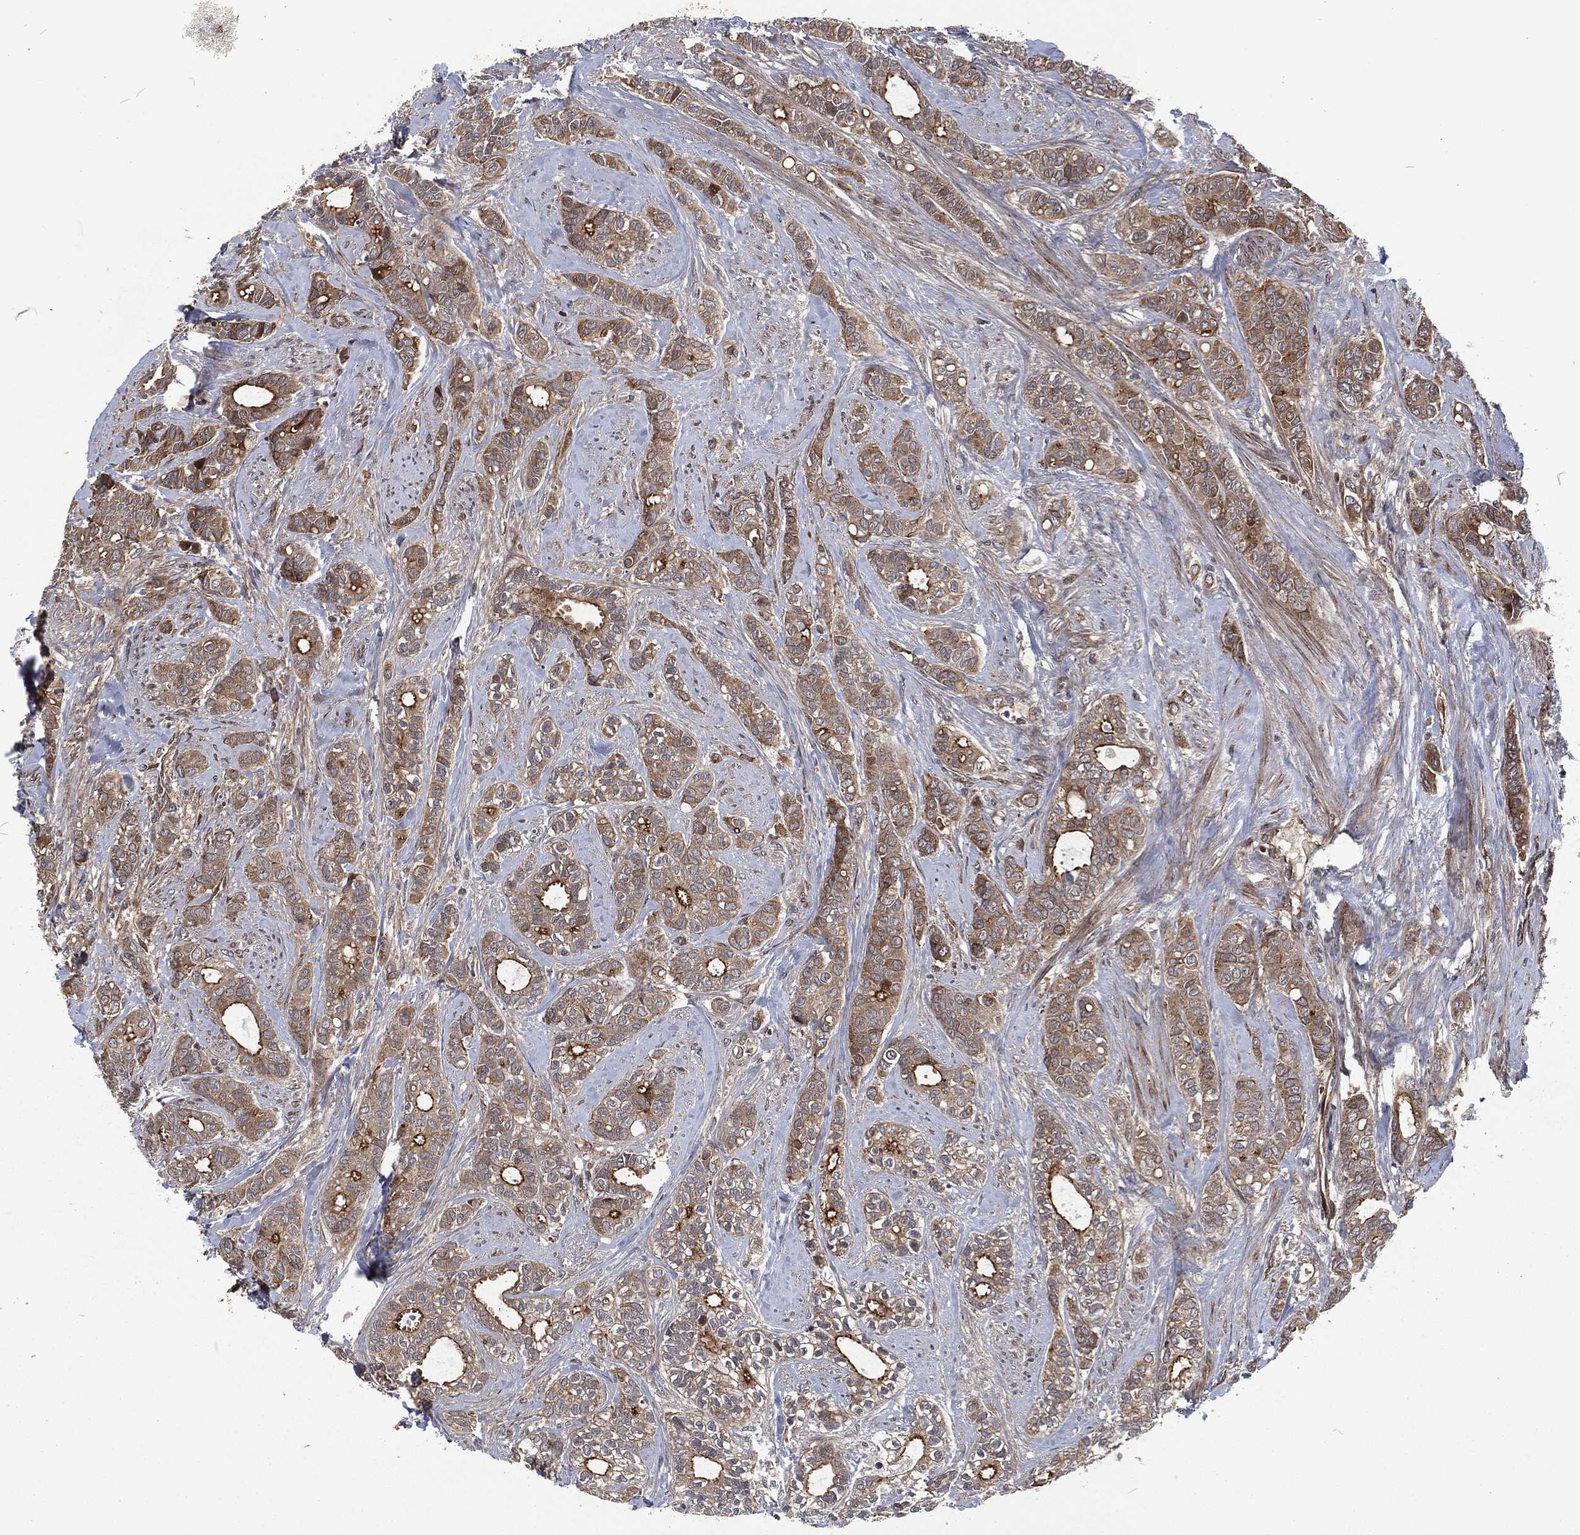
{"staining": {"intensity": "weak", "quantity": ">75%", "location": "cytoplasmic/membranous"}, "tissue": "breast cancer", "cell_type": "Tumor cells", "image_type": "cancer", "snomed": [{"axis": "morphology", "description": "Duct carcinoma"}, {"axis": "topography", "description": "Breast"}], "caption": "Protein positivity by IHC shows weak cytoplasmic/membranous staining in approximately >75% of tumor cells in intraductal carcinoma (breast). (DAB (3,3'-diaminobenzidine) = brown stain, brightfield microscopy at high magnification).", "gene": "CMPK2", "patient": {"sex": "female", "age": 71}}